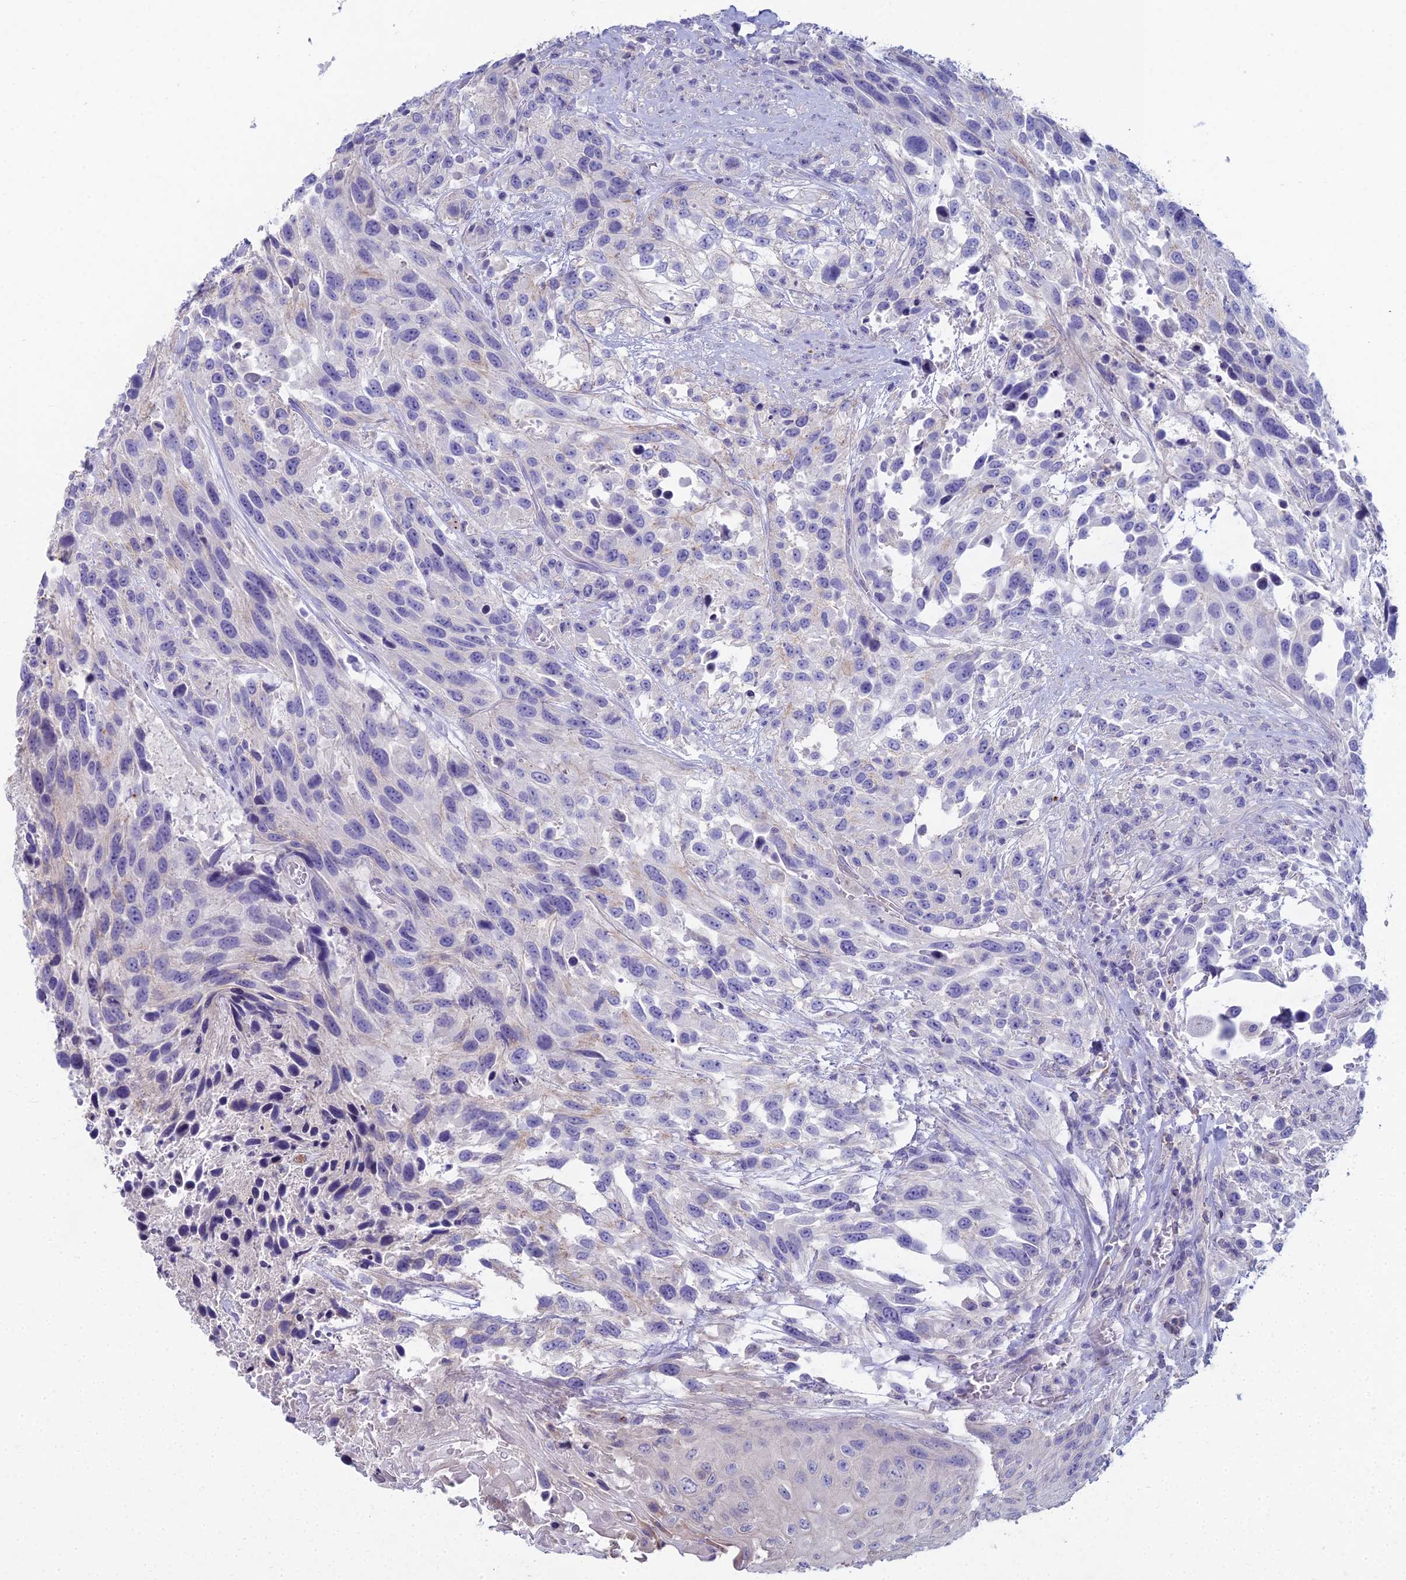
{"staining": {"intensity": "negative", "quantity": "none", "location": "none"}, "tissue": "urothelial cancer", "cell_type": "Tumor cells", "image_type": "cancer", "snomed": [{"axis": "morphology", "description": "Urothelial carcinoma, High grade"}, {"axis": "topography", "description": "Urinary bladder"}], "caption": "The histopathology image shows no significant staining in tumor cells of urothelial cancer. (DAB (3,3'-diaminobenzidine) immunohistochemistry (IHC) visualized using brightfield microscopy, high magnification).", "gene": "NCAM1", "patient": {"sex": "female", "age": 70}}